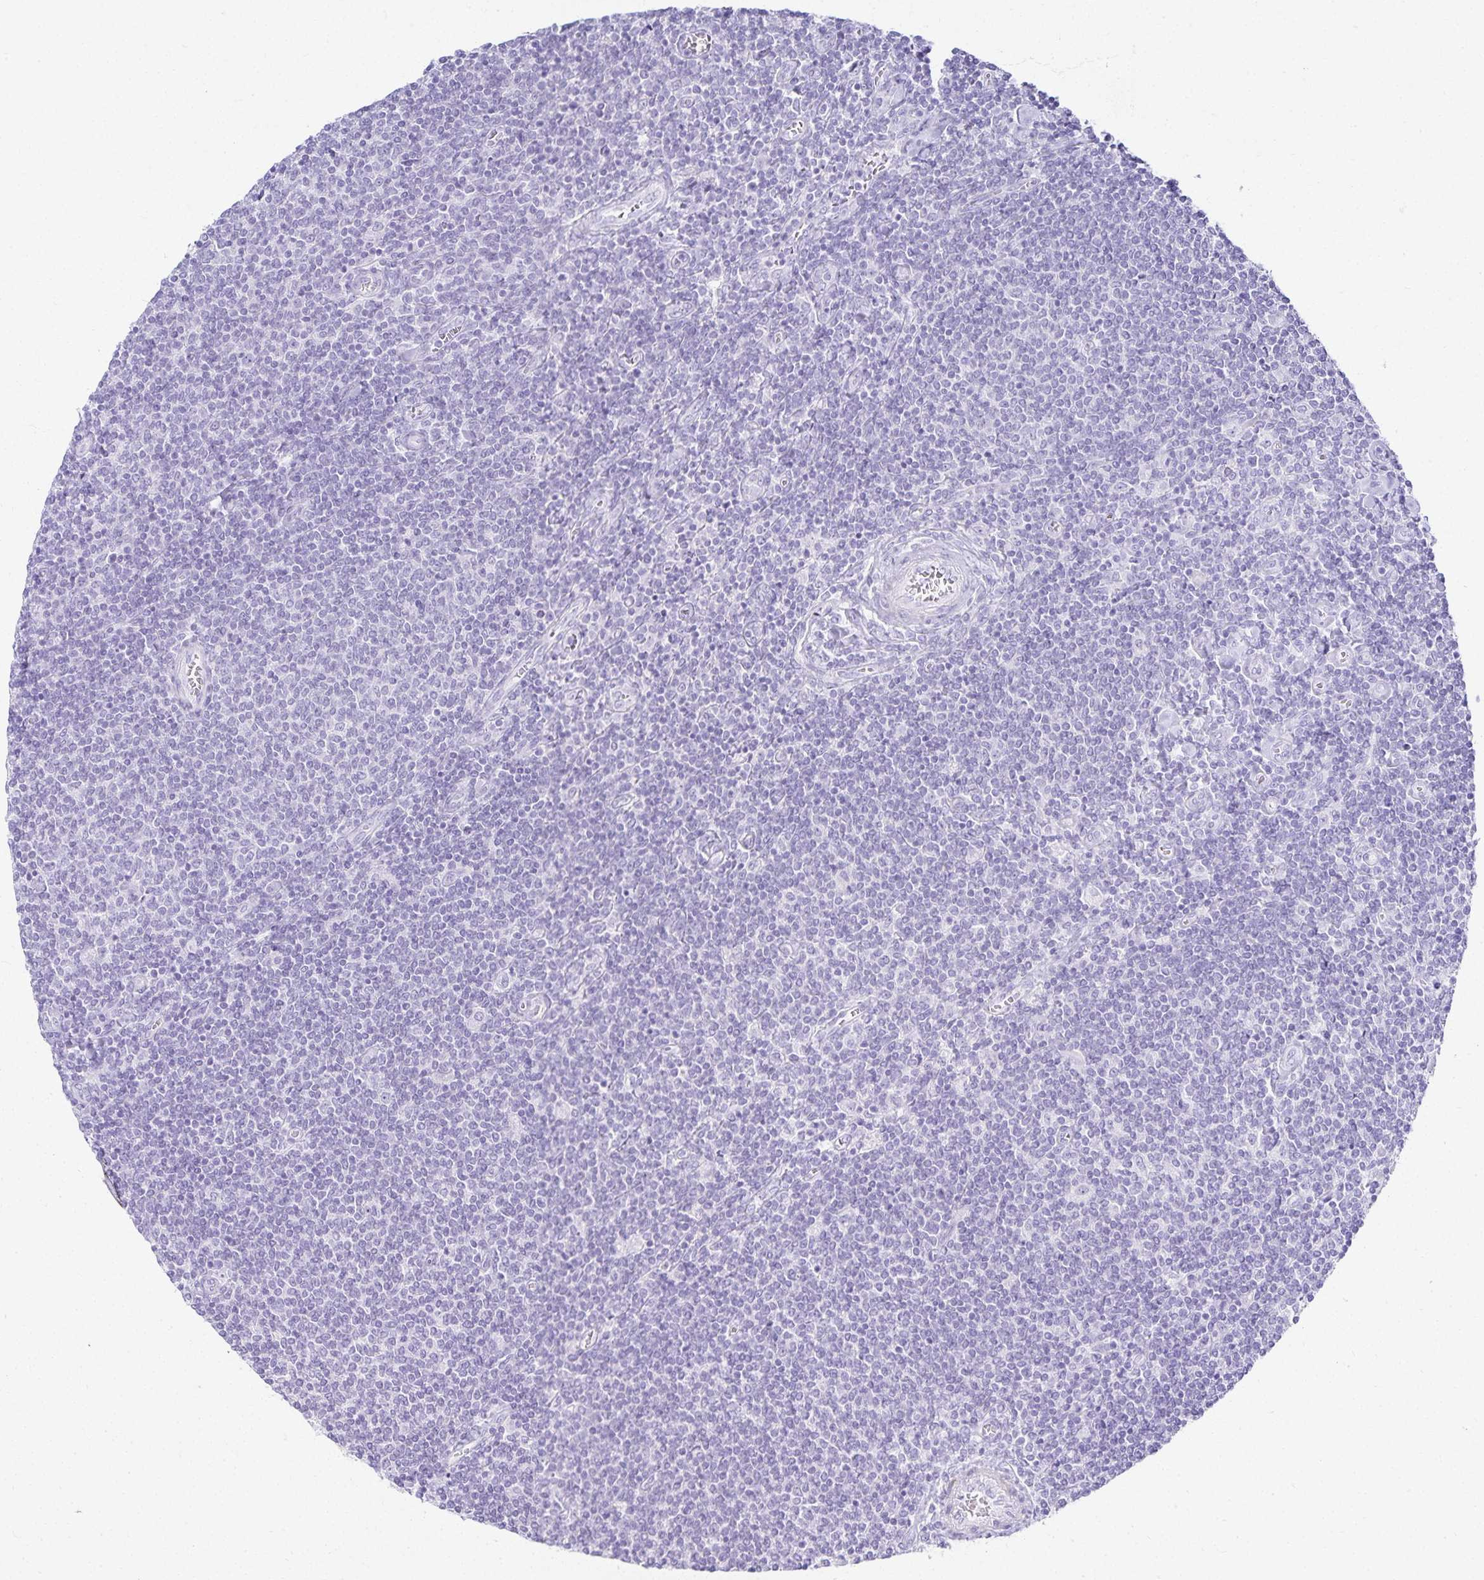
{"staining": {"intensity": "negative", "quantity": "none", "location": "none"}, "tissue": "lymphoma", "cell_type": "Tumor cells", "image_type": "cancer", "snomed": [{"axis": "morphology", "description": "Malignant lymphoma, non-Hodgkin's type, Low grade"}, {"axis": "topography", "description": "Lymph node"}], "caption": "Human lymphoma stained for a protein using immunohistochemistry demonstrates no expression in tumor cells.", "gene": "GP2", "patient": {"sex": "male", "age": 52}}